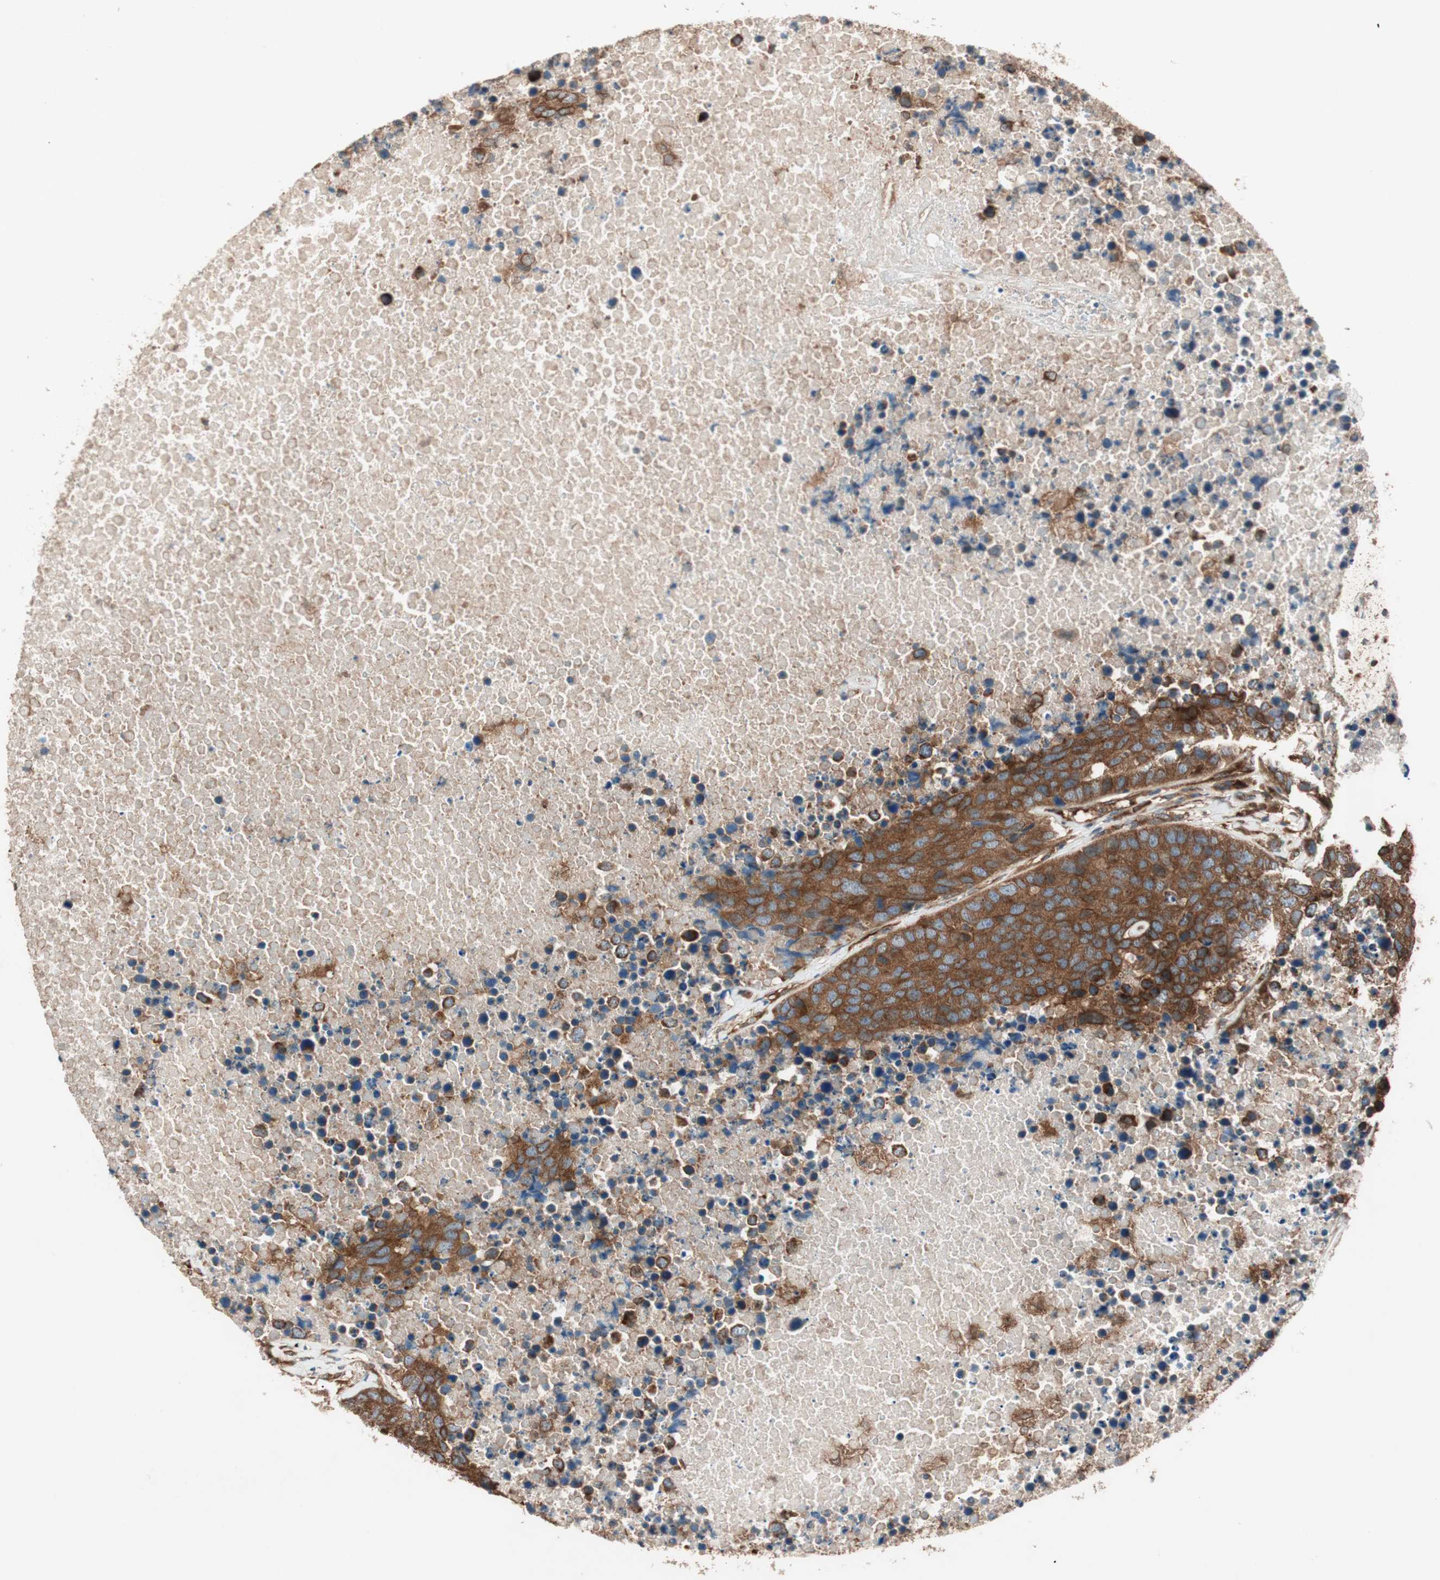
{"staining": {"intensity": "strong", "quantity": ">75%", "location": "cytoplasmic/membranous"}, "tissue": "carcinoid", "cell_type": "Tumor cells", "image_type": "cancer", "snomed": [{"axis": "morphology", "description": "Carcinoid, malignant, NOS"}, {"axis": "topography", "description": "Lung"}], "caption": "Malignant carcinoid stained with a brown dye demonstrates strong cytoplasmic/membranous positive expression in about >75% of tumor cells.", "gene": "RAB5A", "patient": {"sex": "male", "age": 60}}